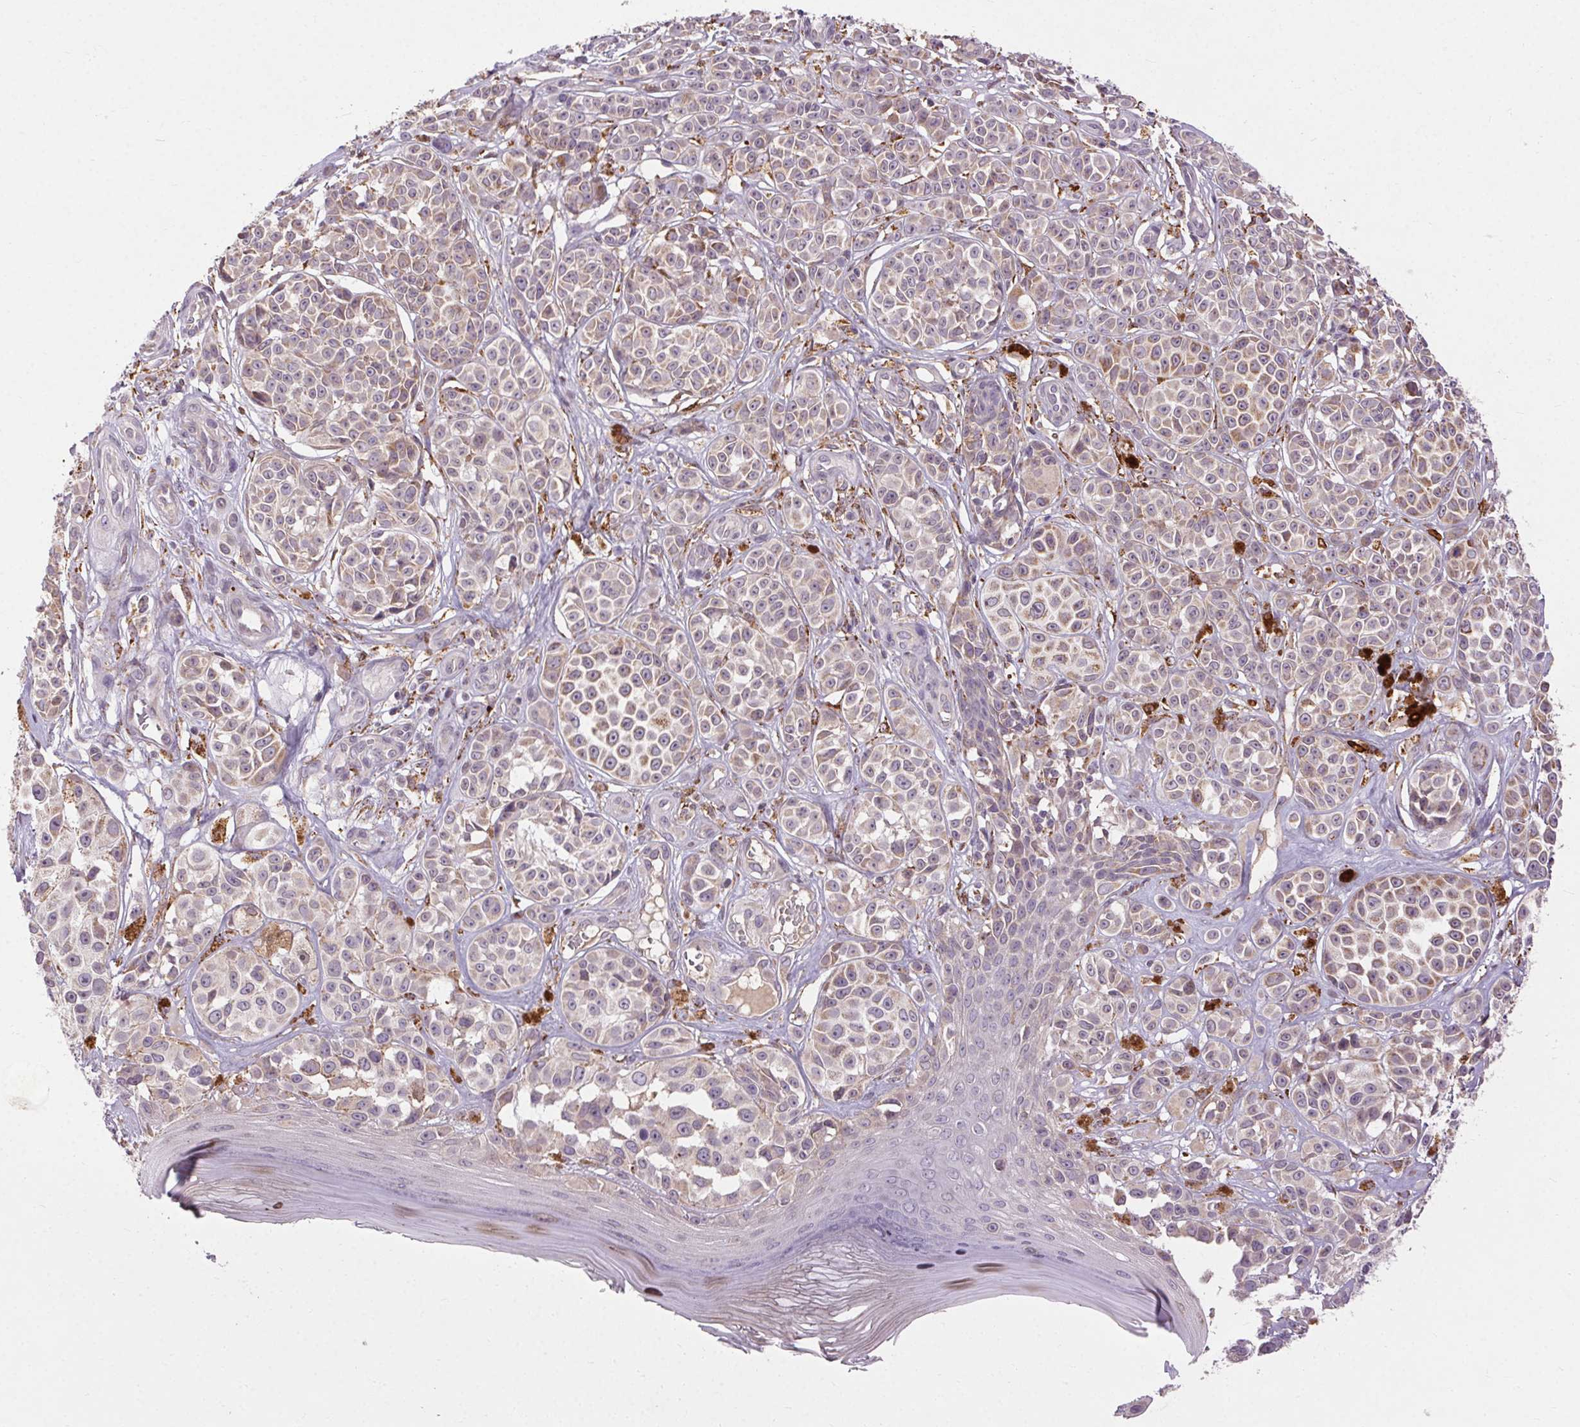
{"staining": {"intensity": "weak", "quantity": "25%-75%", "location": "cytoplasmic/membranous"}, "tissue": "melanoma", "cell_type": "Tumor cells", "image_type": "cancer", "snomed": [{"axis": "morphology", "description": "Malignant melanoma, NOS"}, {"axis": "topography", "description": "Skin"}], "caption": "Immunohistochemical staining of malignant melanoma exhibits low levels of weak cytoplasmic/membranous positivity in approximately 25%-75% of tumor cells. The staining was performed using DAB, with brown indicating positive protein expression. Nuclei are stained blue with hematoxylin.", "gene": "REP15", "patient": {"sex": "female", "age": 90}}